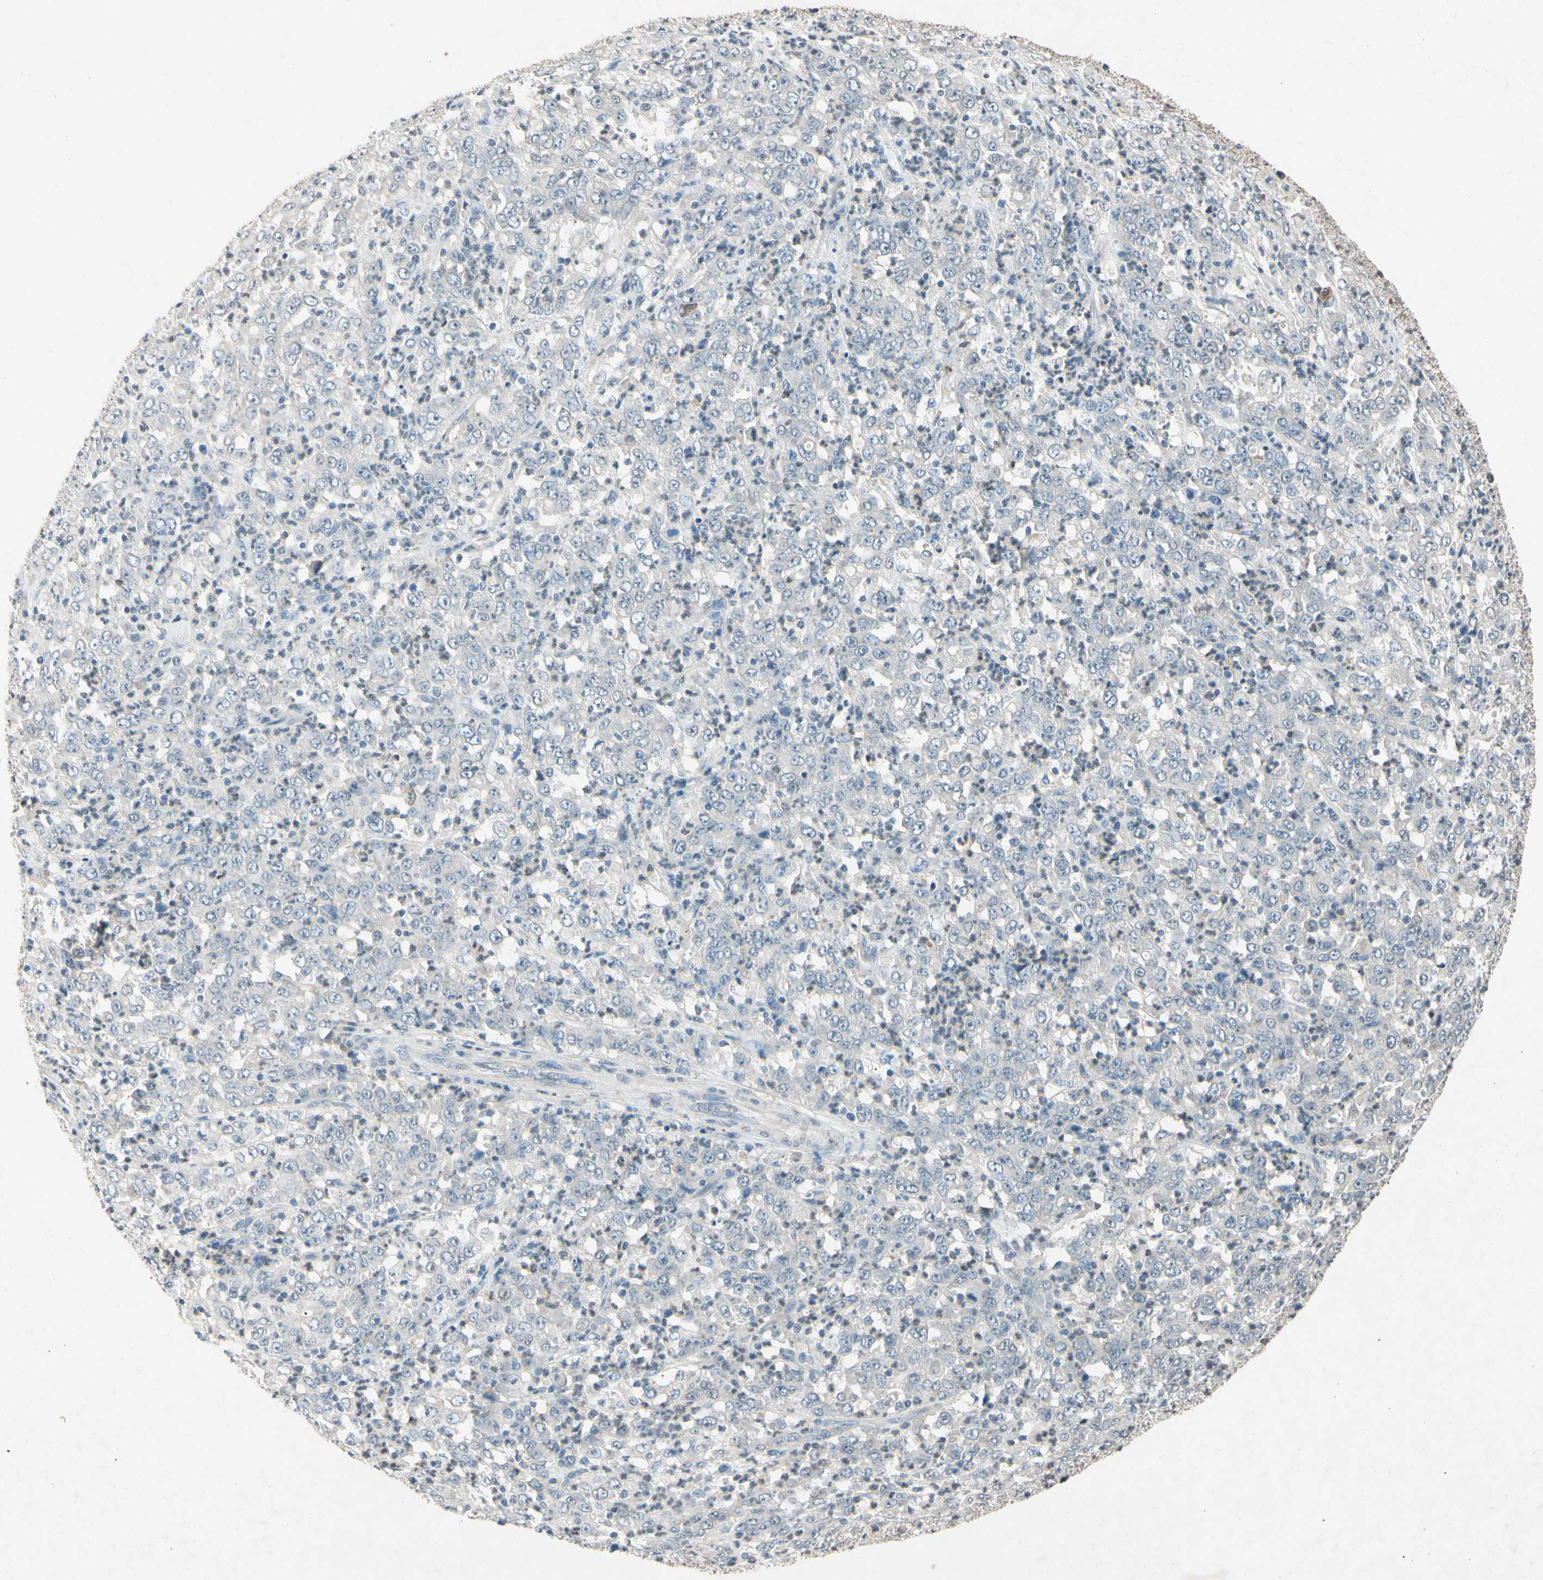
{"staining": {"intensity": "negative", "quantity": "none", "location": "none"}, "tissue": "stomach cancer", "cell_type": "Tumor cells", "image_type": "cancer", "snomed": [{"axis": "morphology", "description": "Adenocarcinoma, NOS"}, {"axis": "topography", "description": "Stomach, lower"}], "caption": "Tumor cells are negative for protein expression in human adenocarcinoma (stomach).", "gene": "HSPA1B", "patient": {"sex": "female", "age": 71}}